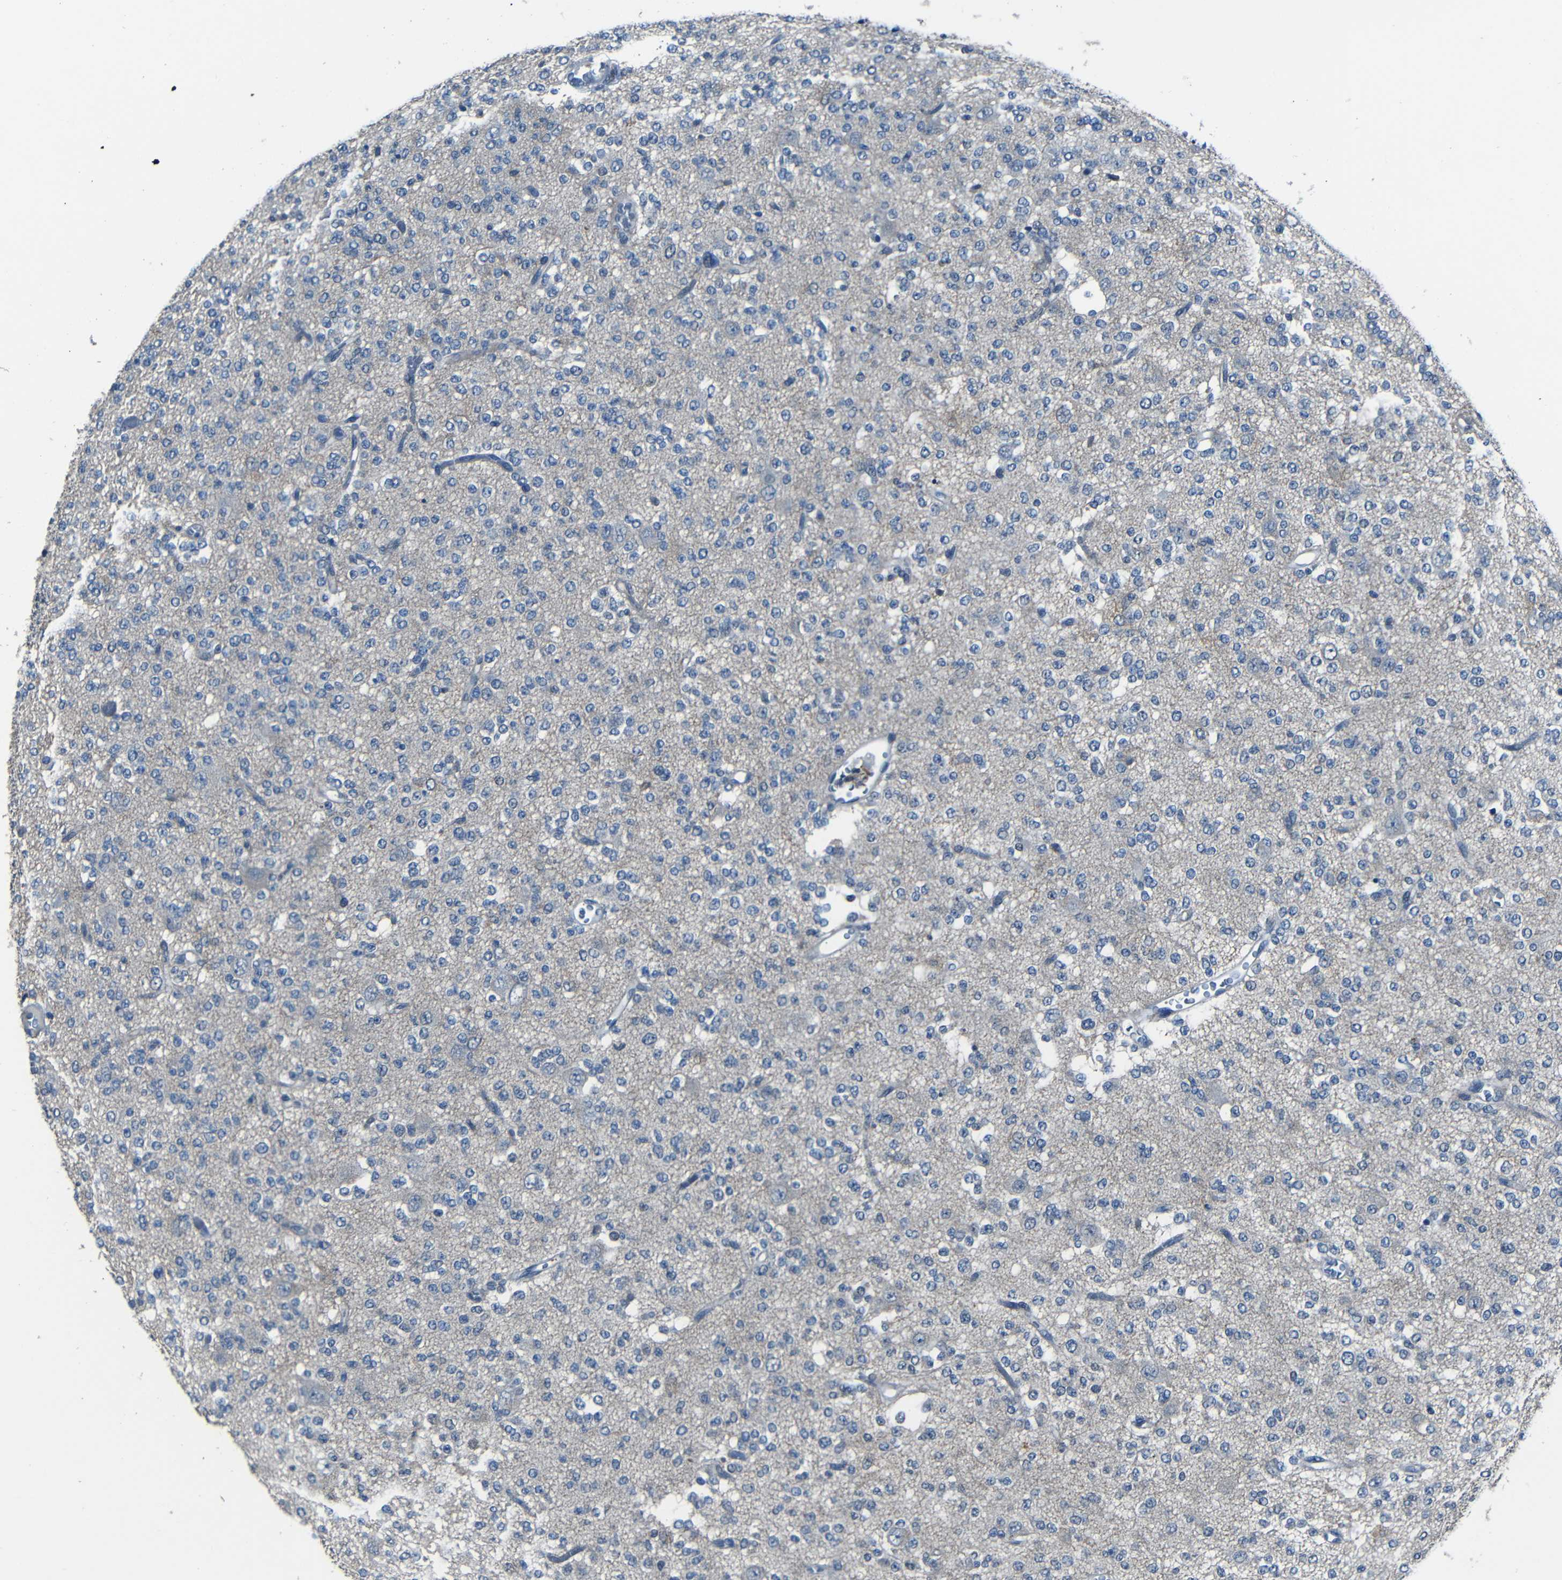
{"staining": {"intensity": "negative", "quantity": "none", "location": "none"}, "tissue": "glioma", "cell_type": "Tumor cells", "image_type": "cancer", "snomed": [{"axis": "morphology", "description": "Glioma, malignant, Low grade"}, {"axis": "topography", "description": "Brain"}], "caption": "The histopathology image displays no staining of tumor cells in low-grade glioma (malignant).", "gene": "SLA", "patient": {"sex": "male", "age": 38}}